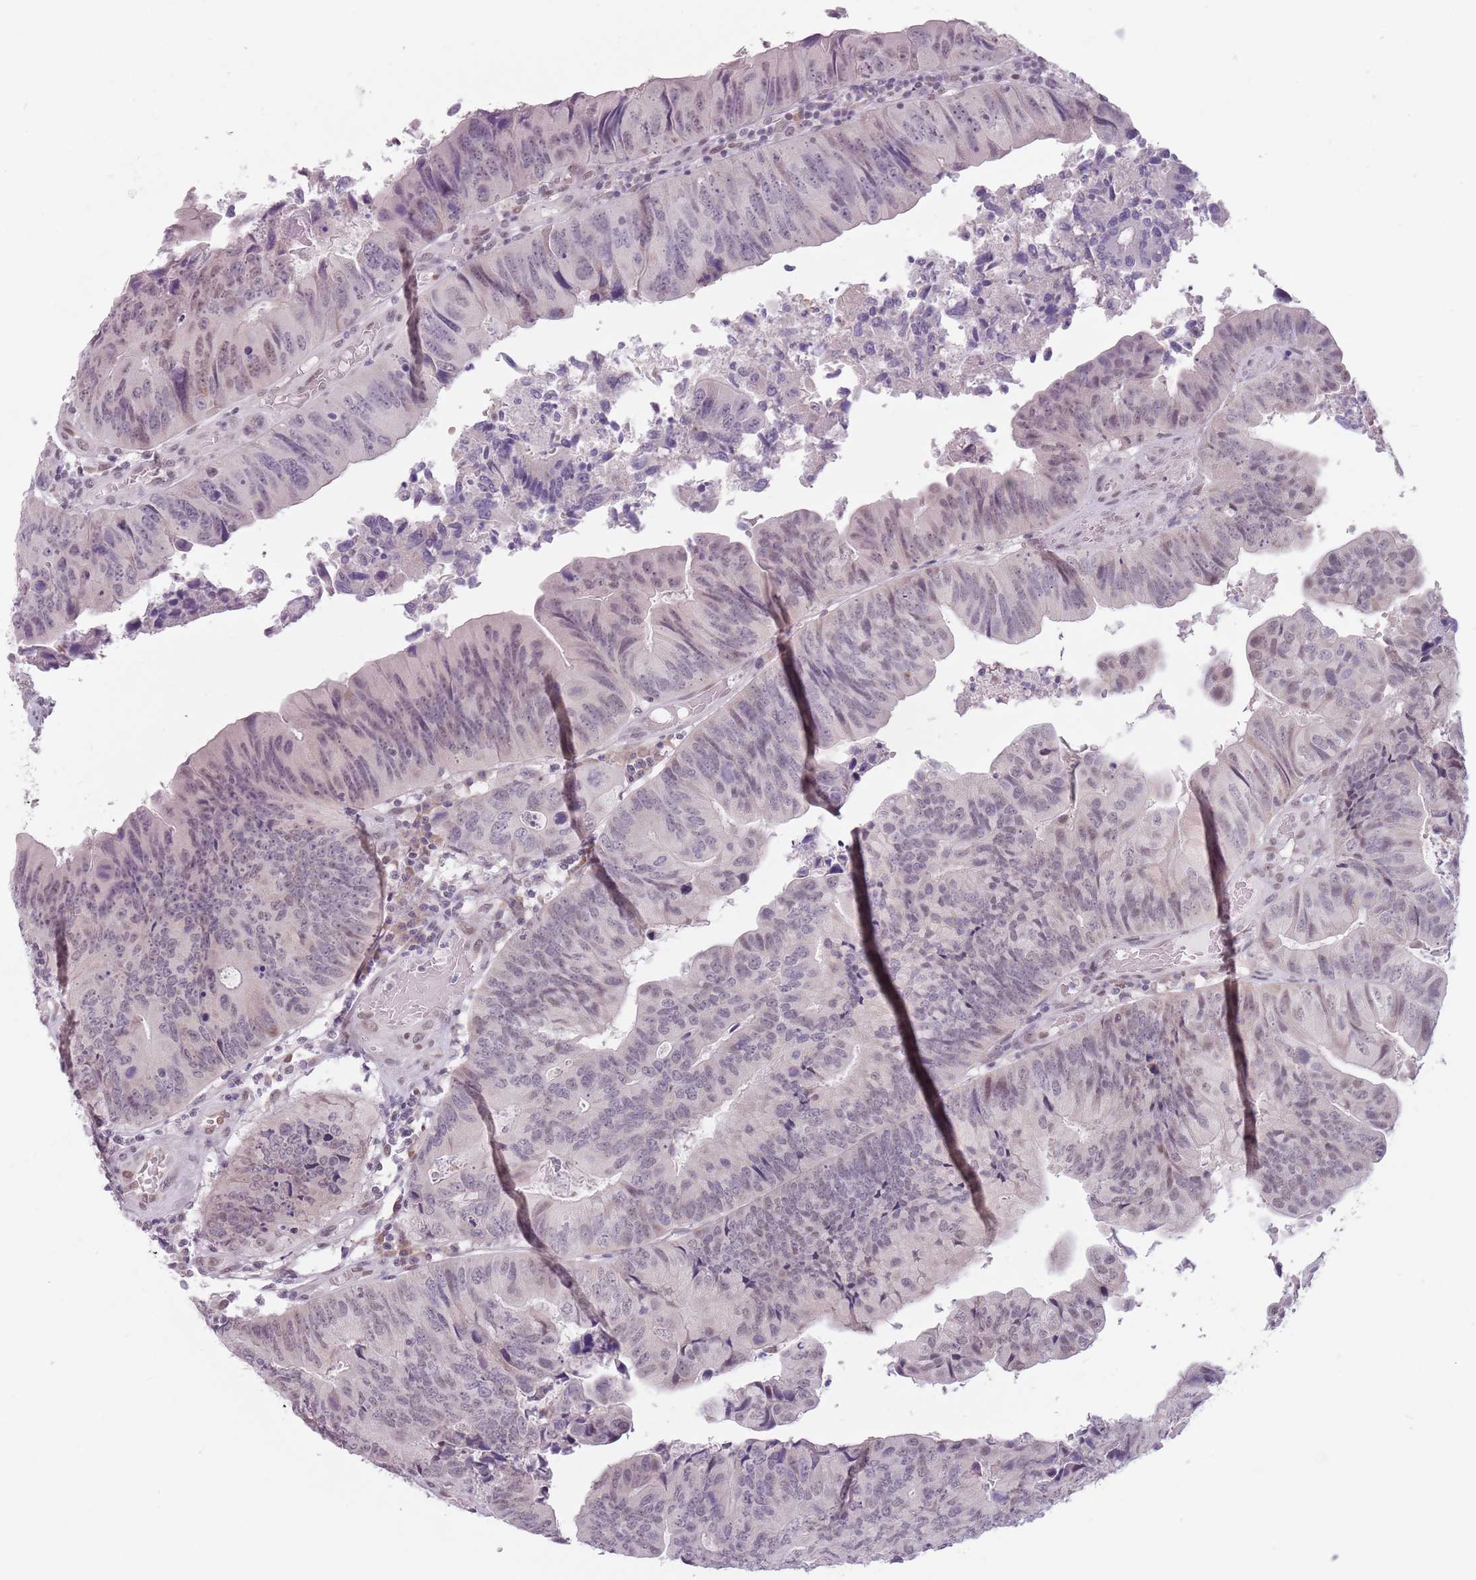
{"staining": {"intensity": "weak", "quantity": "25%-75%", "location": "nuclear"}, "tissue": "colorectal cancer", "cell_type": "Tumor cells", "image_type": "cancer", "snomed": [{"axis": "morphology", "description": "Adenocarcinoma, NOS"}, {"axis": "topography", "description": "Colon"}], "caption": "The image shows immunohistochemical staining of colorectal cancer (adenocarcinoma). There is weak nuclear staining is seen in approximately 25%-75% of tumor cells.", "gene": "PTCHD1", "patient": {"sex": "female", "age": 67}}